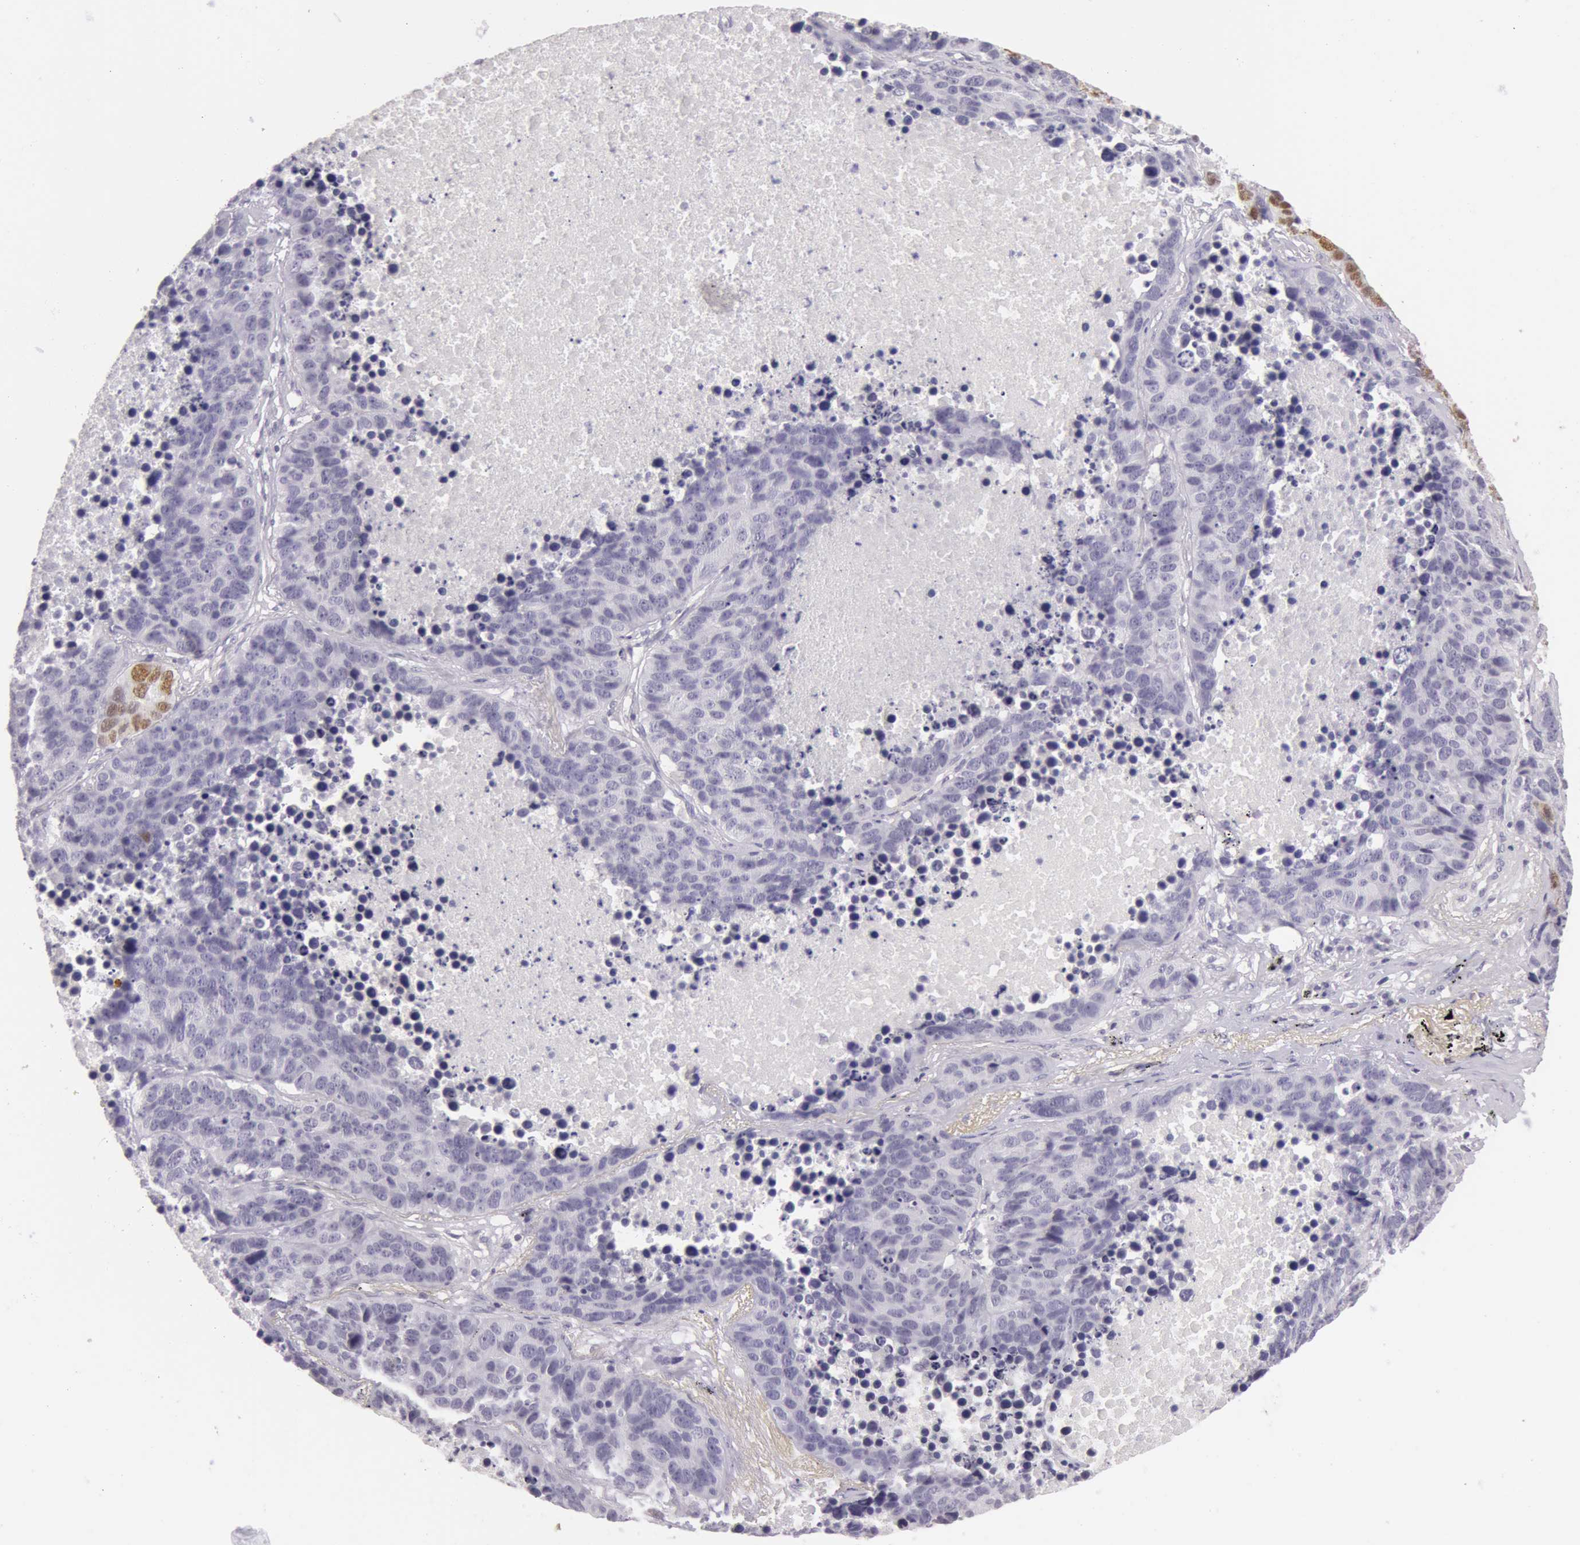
{"staining": {"intensity": "moderate", "quantity": ">75%", "location": "nuclear"}, "tissue": "lung cancer", "cell_type": "Tumor cells", "image_type": "cancer", "snomed": [{"axis": "morphology", "description": "Carcinoid, malignant, NOS"}, {"axis": "topography", "description": "Lung"}], "caption": "About >75% of tumor cells in human lung cancer exhibit moderate nuclear protein expression as visualized by brown immunohistochemical staining.", "gene": "RBMY1F", "patient": {"sex": "male", "age": 60}}